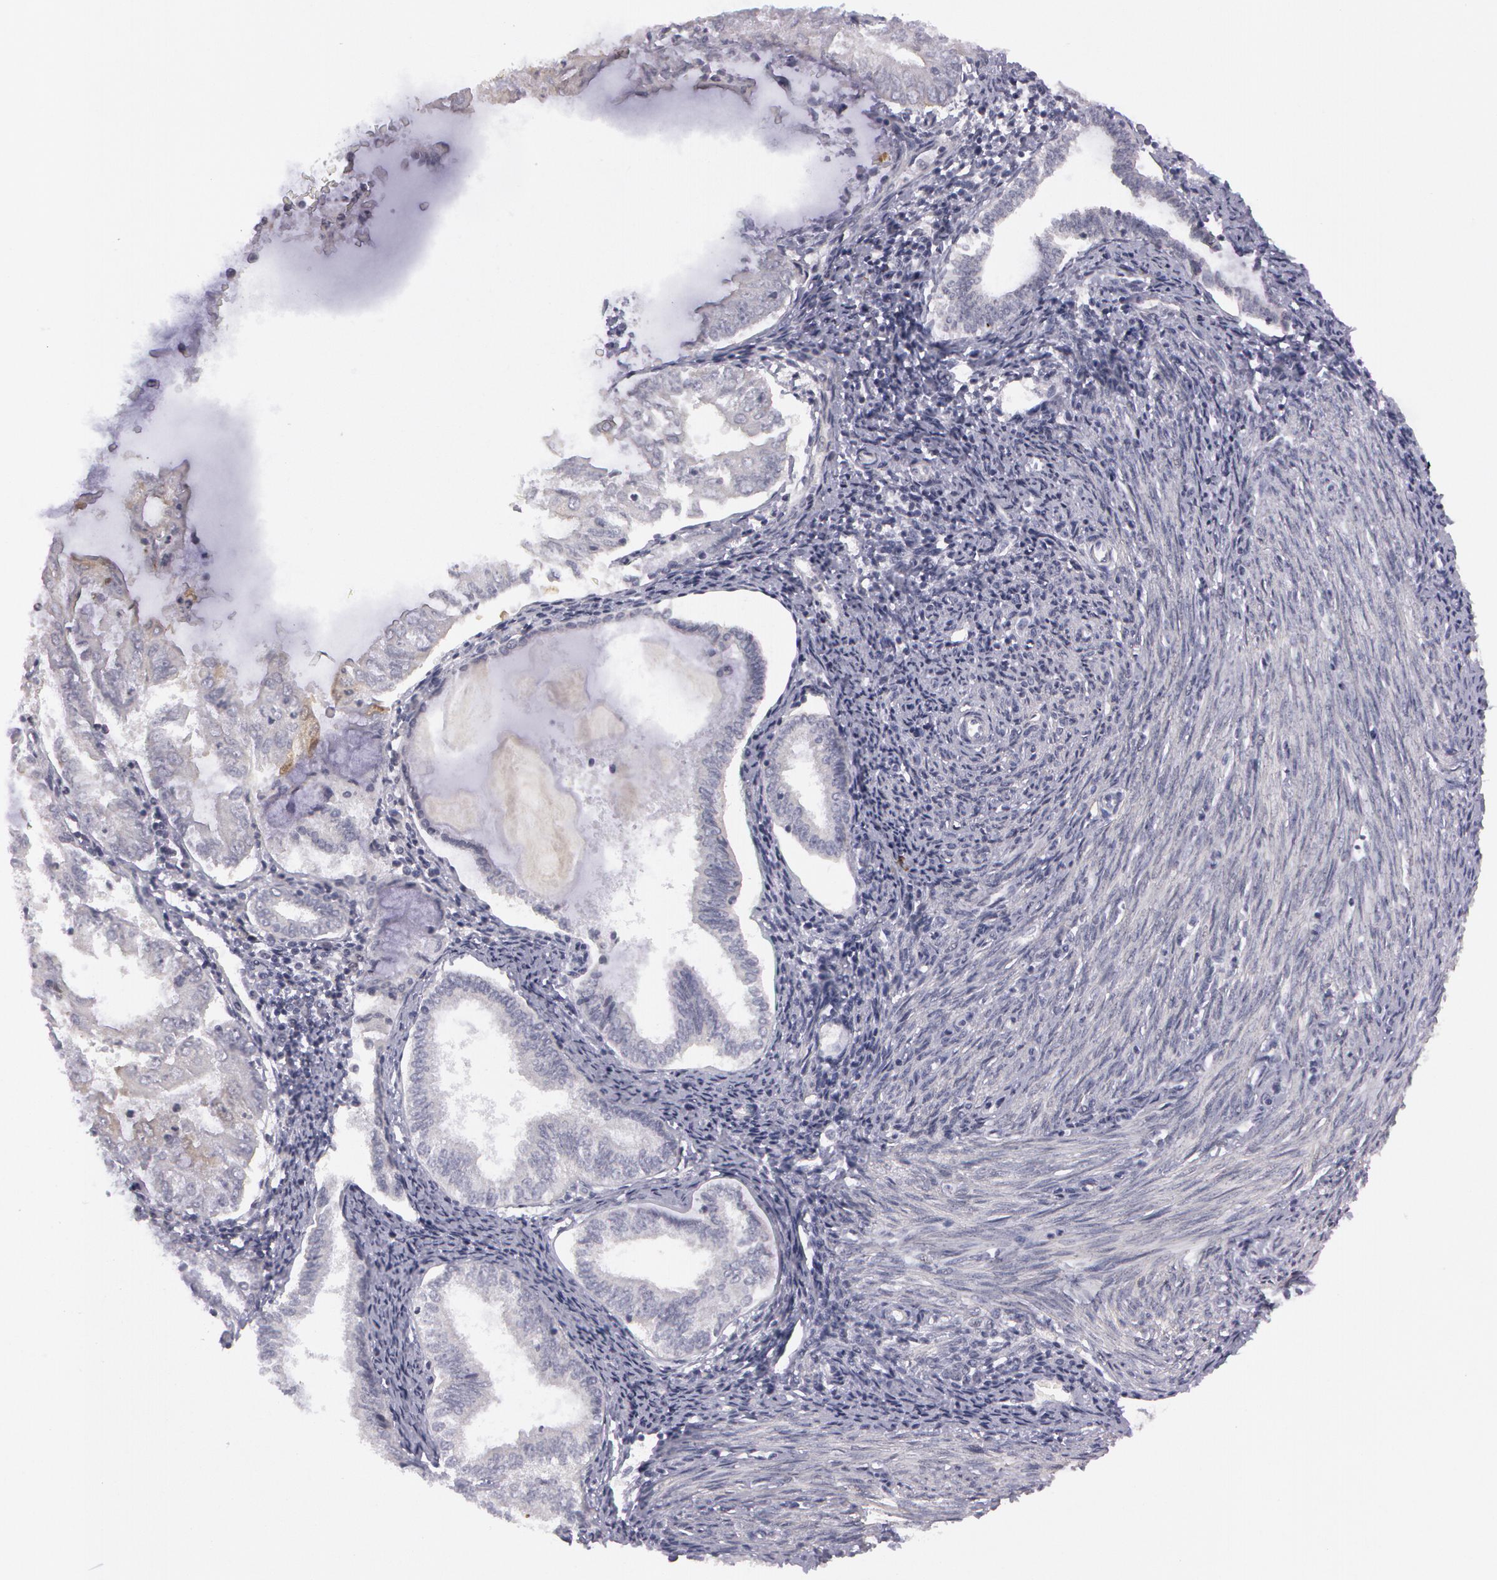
{"staining": {"intensity": "negative", "quantity": "none", "location": "none"}, "tissue": "endometrial cancer", "cell_type": "Tumor cells", "image_type": "cancer", "snomed": [{"axis": "morphology", "description": "Adenocarcinoma, NOS"}, {"axis": "topography", "description": "Endometrium"}], "caption": "Immunohistochemistry image of endometrial cancer stained for a protein (brown), which displays no positivity in tumor cells.", "gene": "IL1RN", "patient": {"sex": "female", "age": 79}}